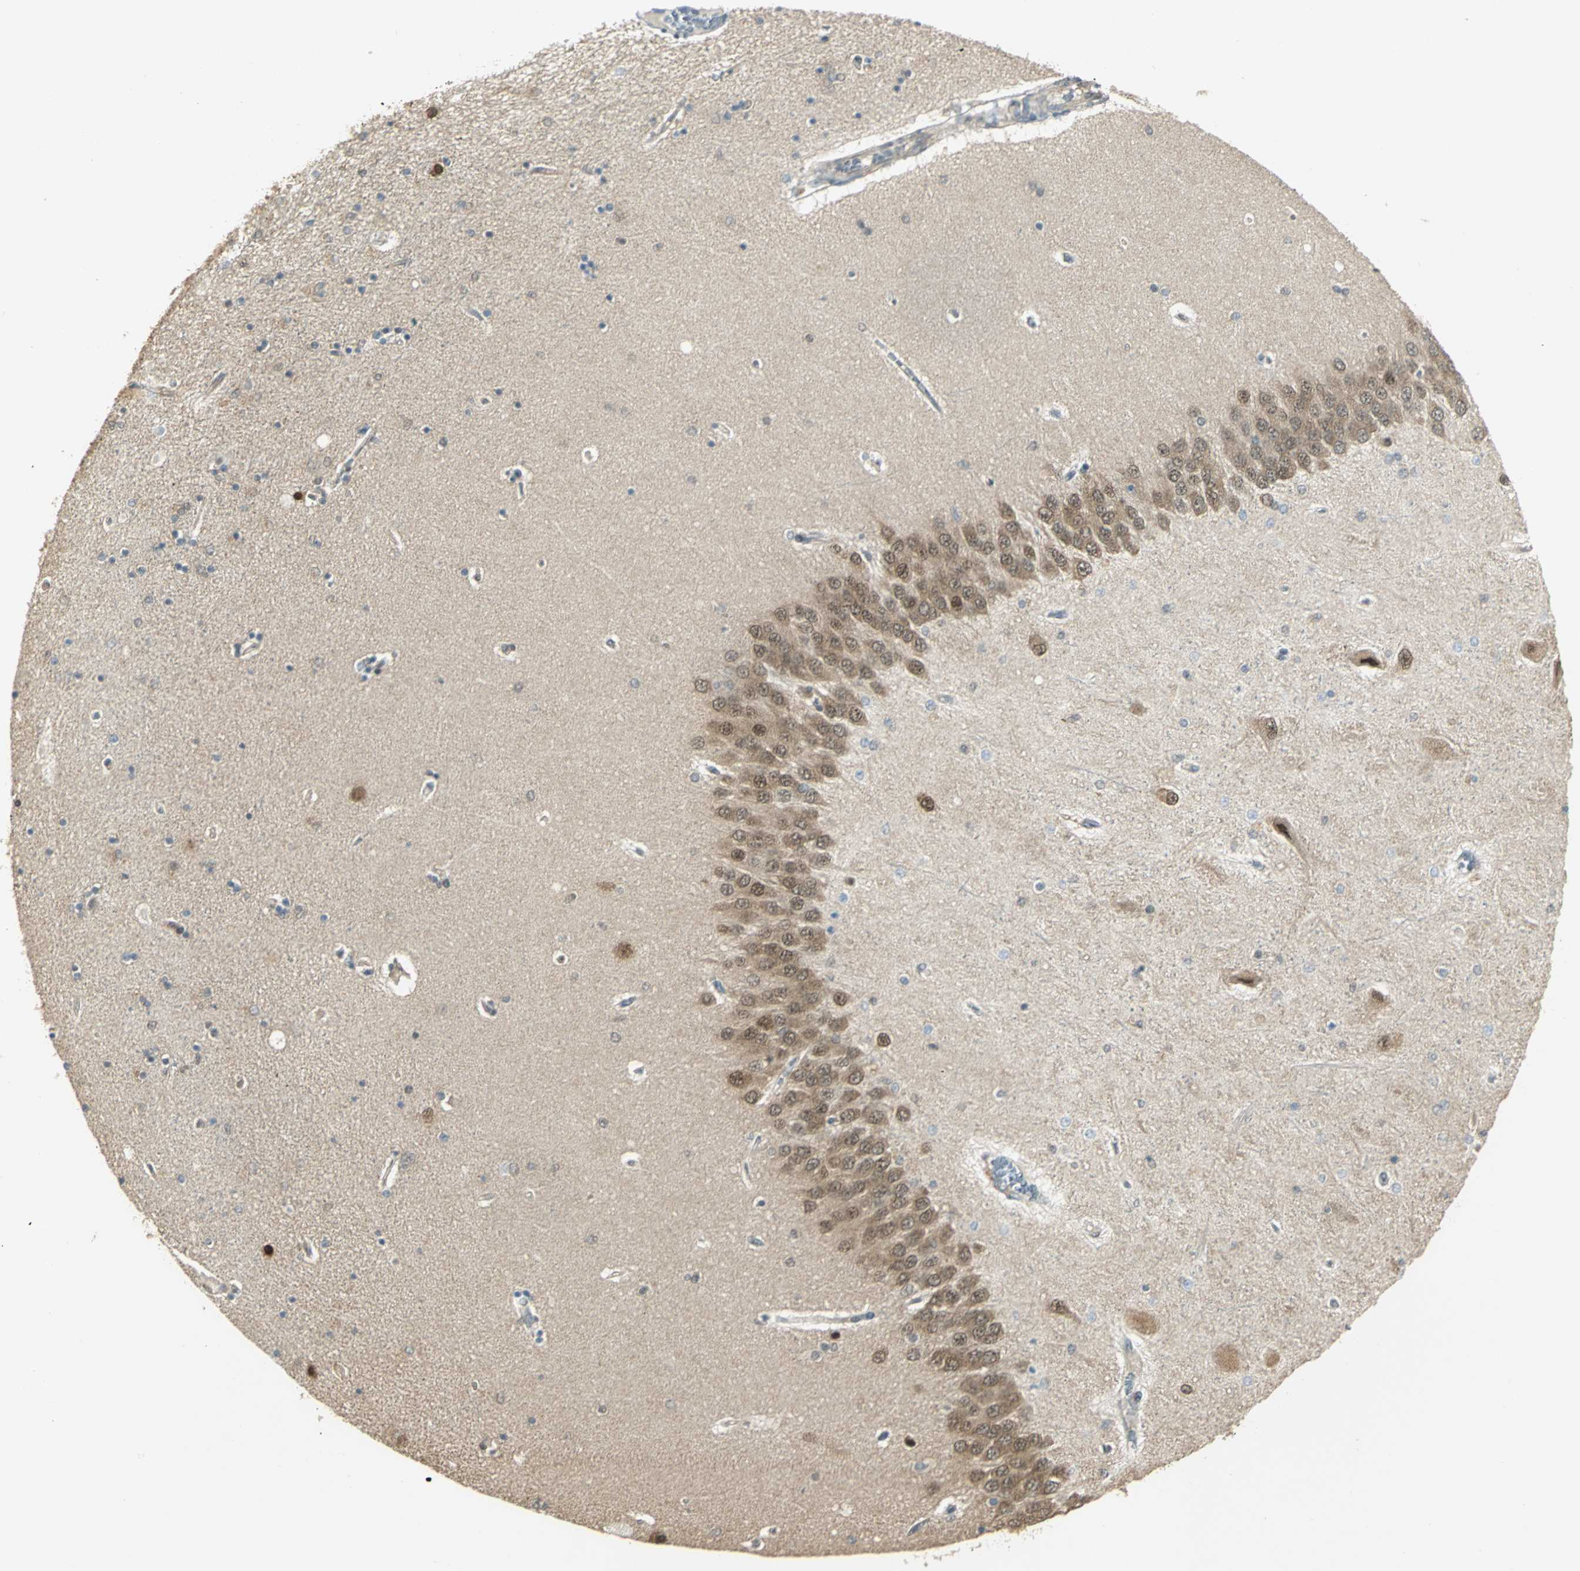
{"staining": {"intensity": "weak", "quantity": "25%-75%", "location": "cytoplasmic/membranous,nuclear"}, "tissue": "hippocampus", "cell_type": "Glial cells", "image_type": "normal", "snomed": [{"axis": "morphology", "description": "Normal tissue, NOS"}, {"axis": "topography", "description": "Hippocampus"}], "caption": "Immunohistochemistry (IHC) micrograph of normal hippocampus: hippocampus stained using immunohistochemistry shows low levels of weak protein expression localized specifically in the cytoplasmic/membranous,nuclear of glial cells, appearing as a cytoplasmic/membranous,nuclear brown color.", "gene": "DDX5", "patient": {"sex": "female", "age": 54}}